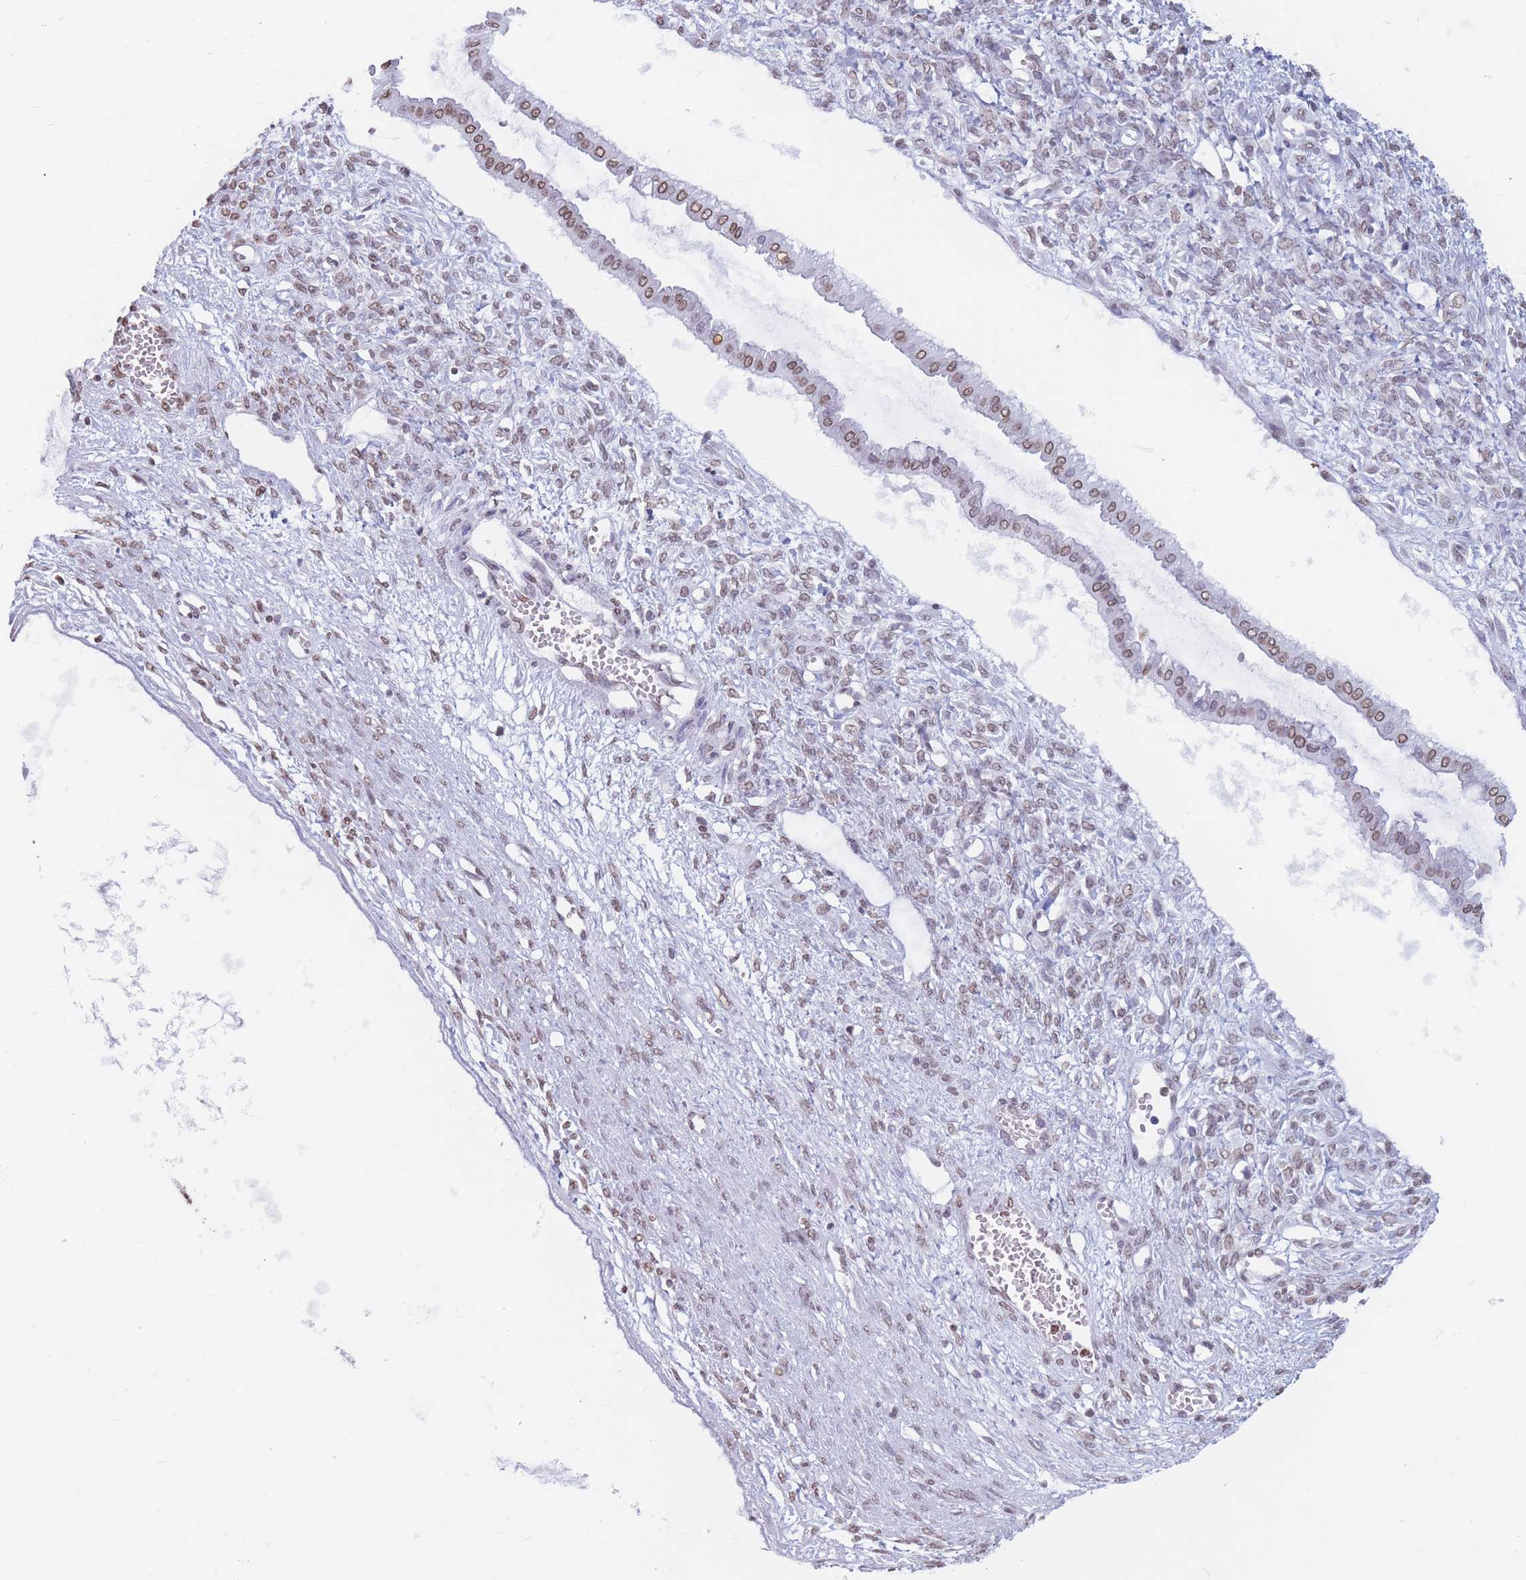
{"staining": {"intensity": "moderate", "quantity": "25%-75%", "location": "cytoplasmic/membranous,nuclear"}, "tissue": "ovarian cancer", "cell_type": "Tumor cells", "image_type": "cancer", "snomed": [{"axis": "morphology", "description": "Cystadenocarcinoma, mucinous, NOS"}, {"axis": "topography", "description": "Ovary"}], "caption": "The photomicrograph displays staining of ovarian cancer (mucinous cystadenocarcinoma), revealing moderate cytoplasmic/membranous and nuclear protein expression (brown color) within tumor cells. The staining was performed using DAB (3,3'-diaminobenzidine), with brown indicating positive protein expression. Nuclei are stained blue with hematoxylin.", "gene": "RYK", "patient": {"sex": "female", "age": 73}}